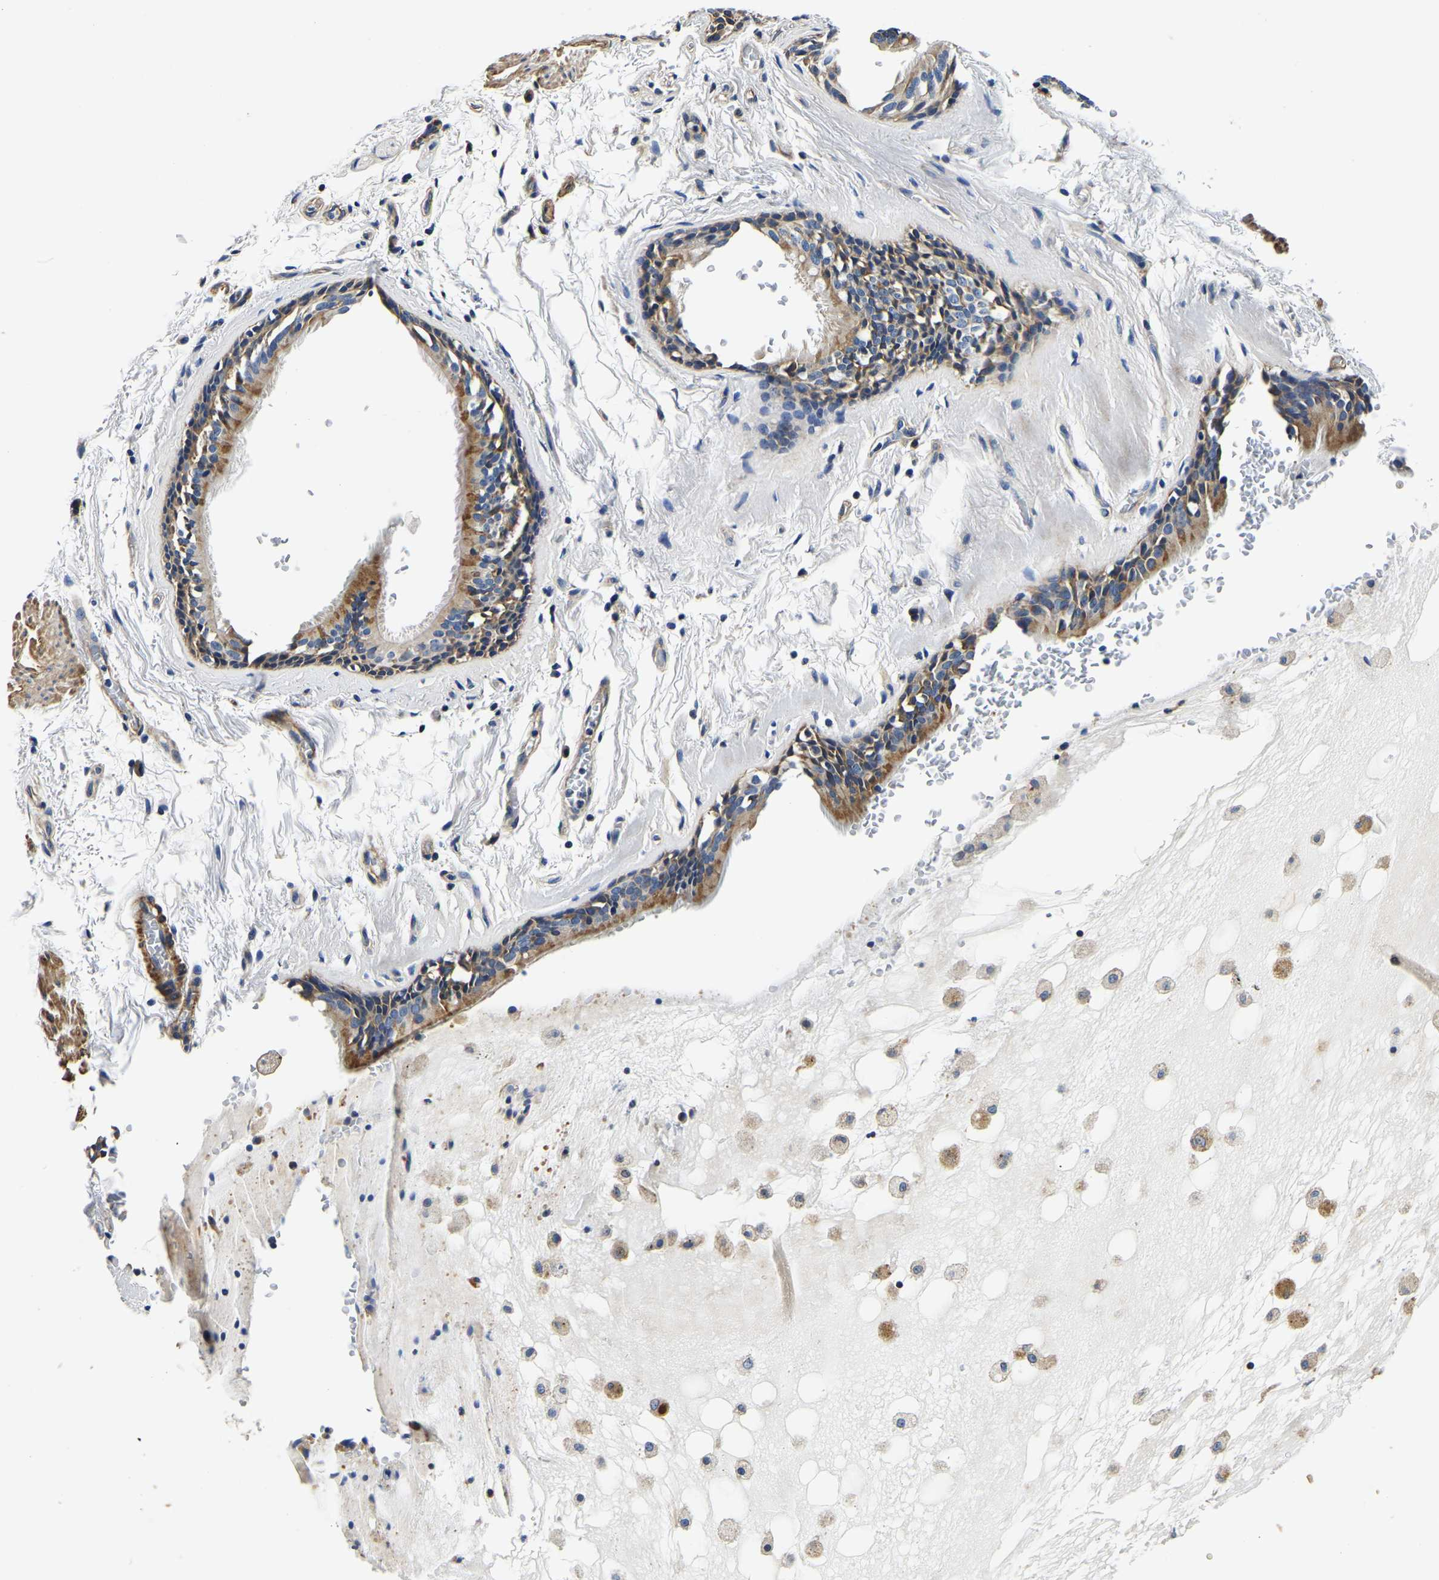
{"staining": {"intensity": "moderate", "quantity": ">75%", "location": "cytoplasmic/membranous"}, "tissue": "bronchus", "cell_type": "Respiratory epithelial cells", "image_type": "normal", "snomed": [{"axis": "morphology", "description": "Normal tissue, NOS"}, {"axis": "topography", "description": "Cartilage tissue"}], "caption": "Respiratory epithelial cells display medium levels of moderate cytoplasmic/membranous positivity in approximately >75% of cells in unremarkable human bronchus.", "gene": "KCTD17", "patient": {"sex": "female", "age": 63}}